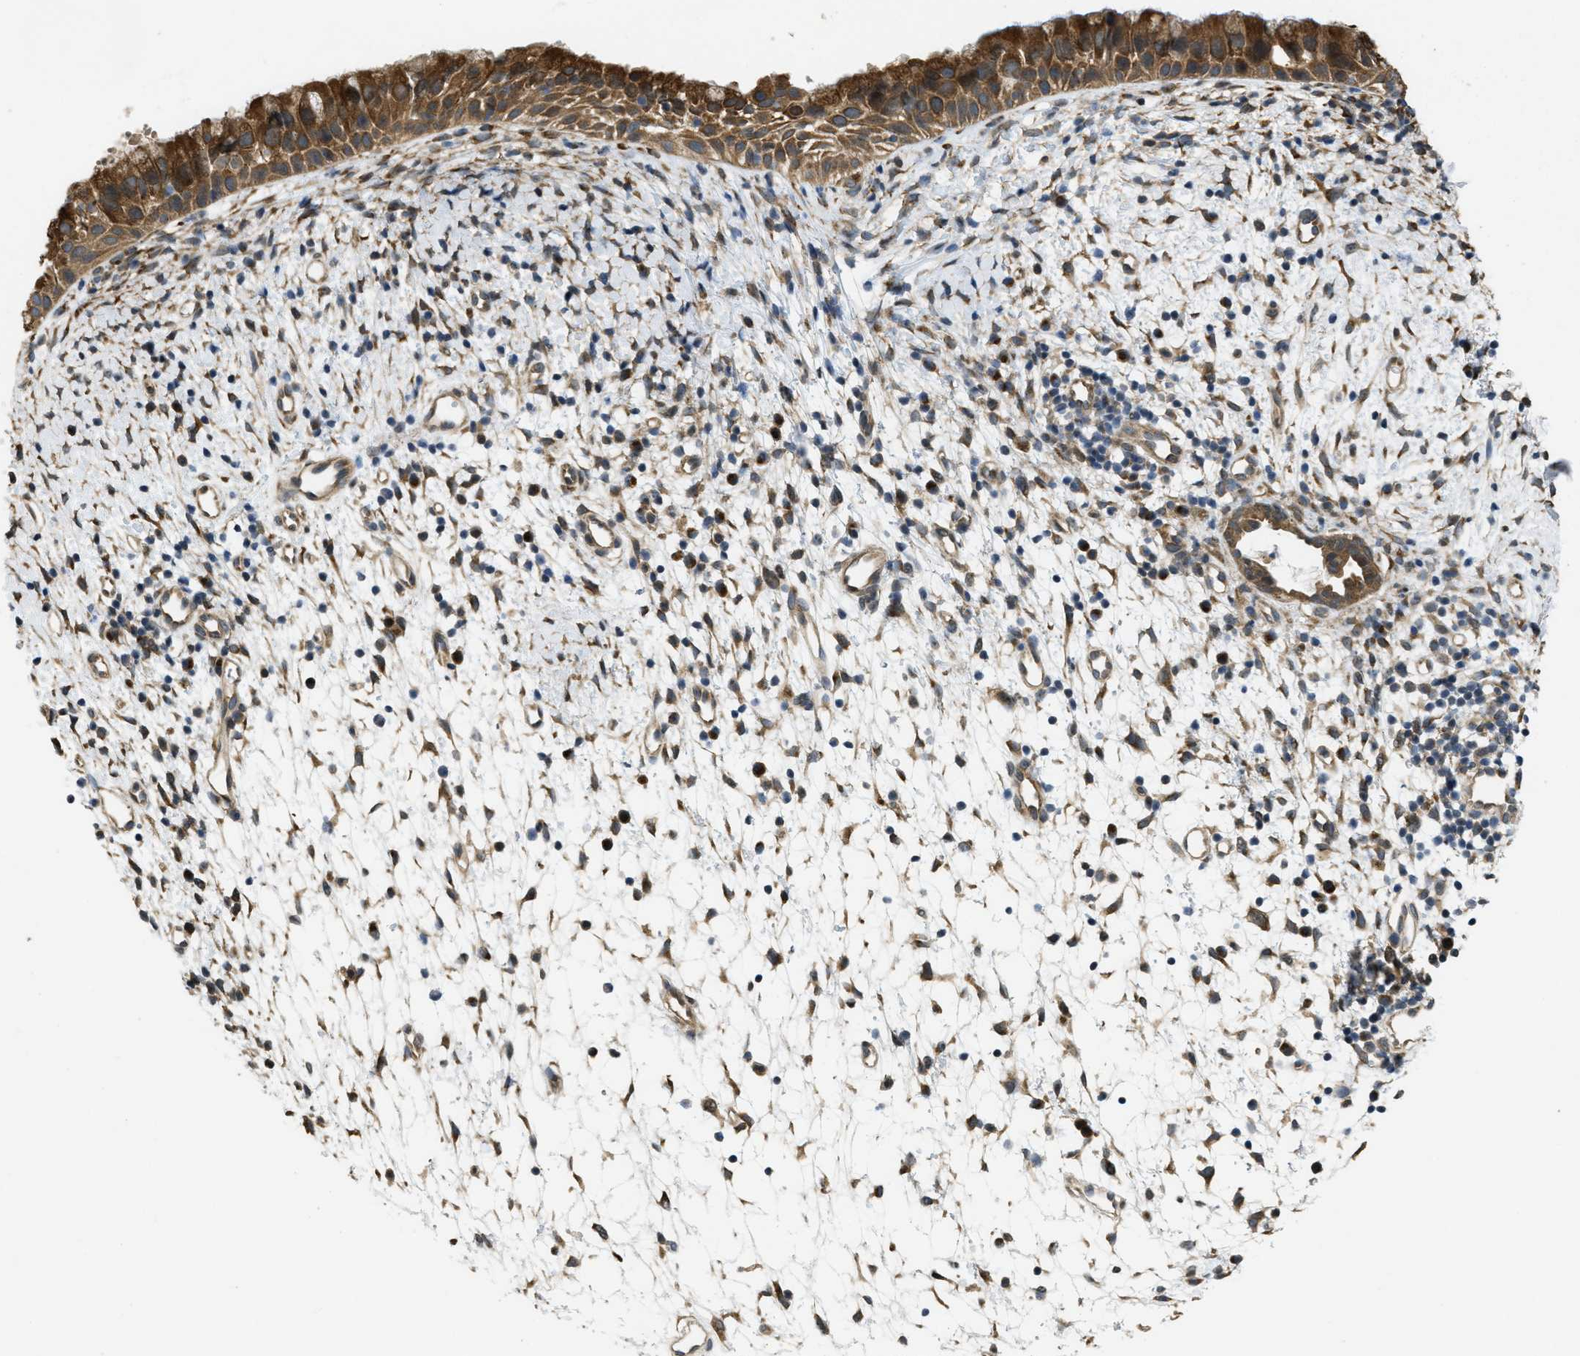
{"staining": {"intensity": "strong", "quantity": ">75%", "location": "cytoplasmic/membranous"}, "tissue": "nasopharynx", "cell_type": "Respiratory epithelial cells", "image_type": "normal", "snomed": [{"axis": "morphology", "description": "Normal tissue, NOS"}, {"axis": "topography", "description": "Nasopharynx"}], "caption": "IHC (DAB) staining of normal nasopharynx shows strong cytoplasmic/membranous protein staining in about >75% of respiratory epithelial cells. The protein is shown in brown color, while the nuclei are stained blue.", "gene": "IFNLR1", "patient": {"sex": "male", "age": 22}}